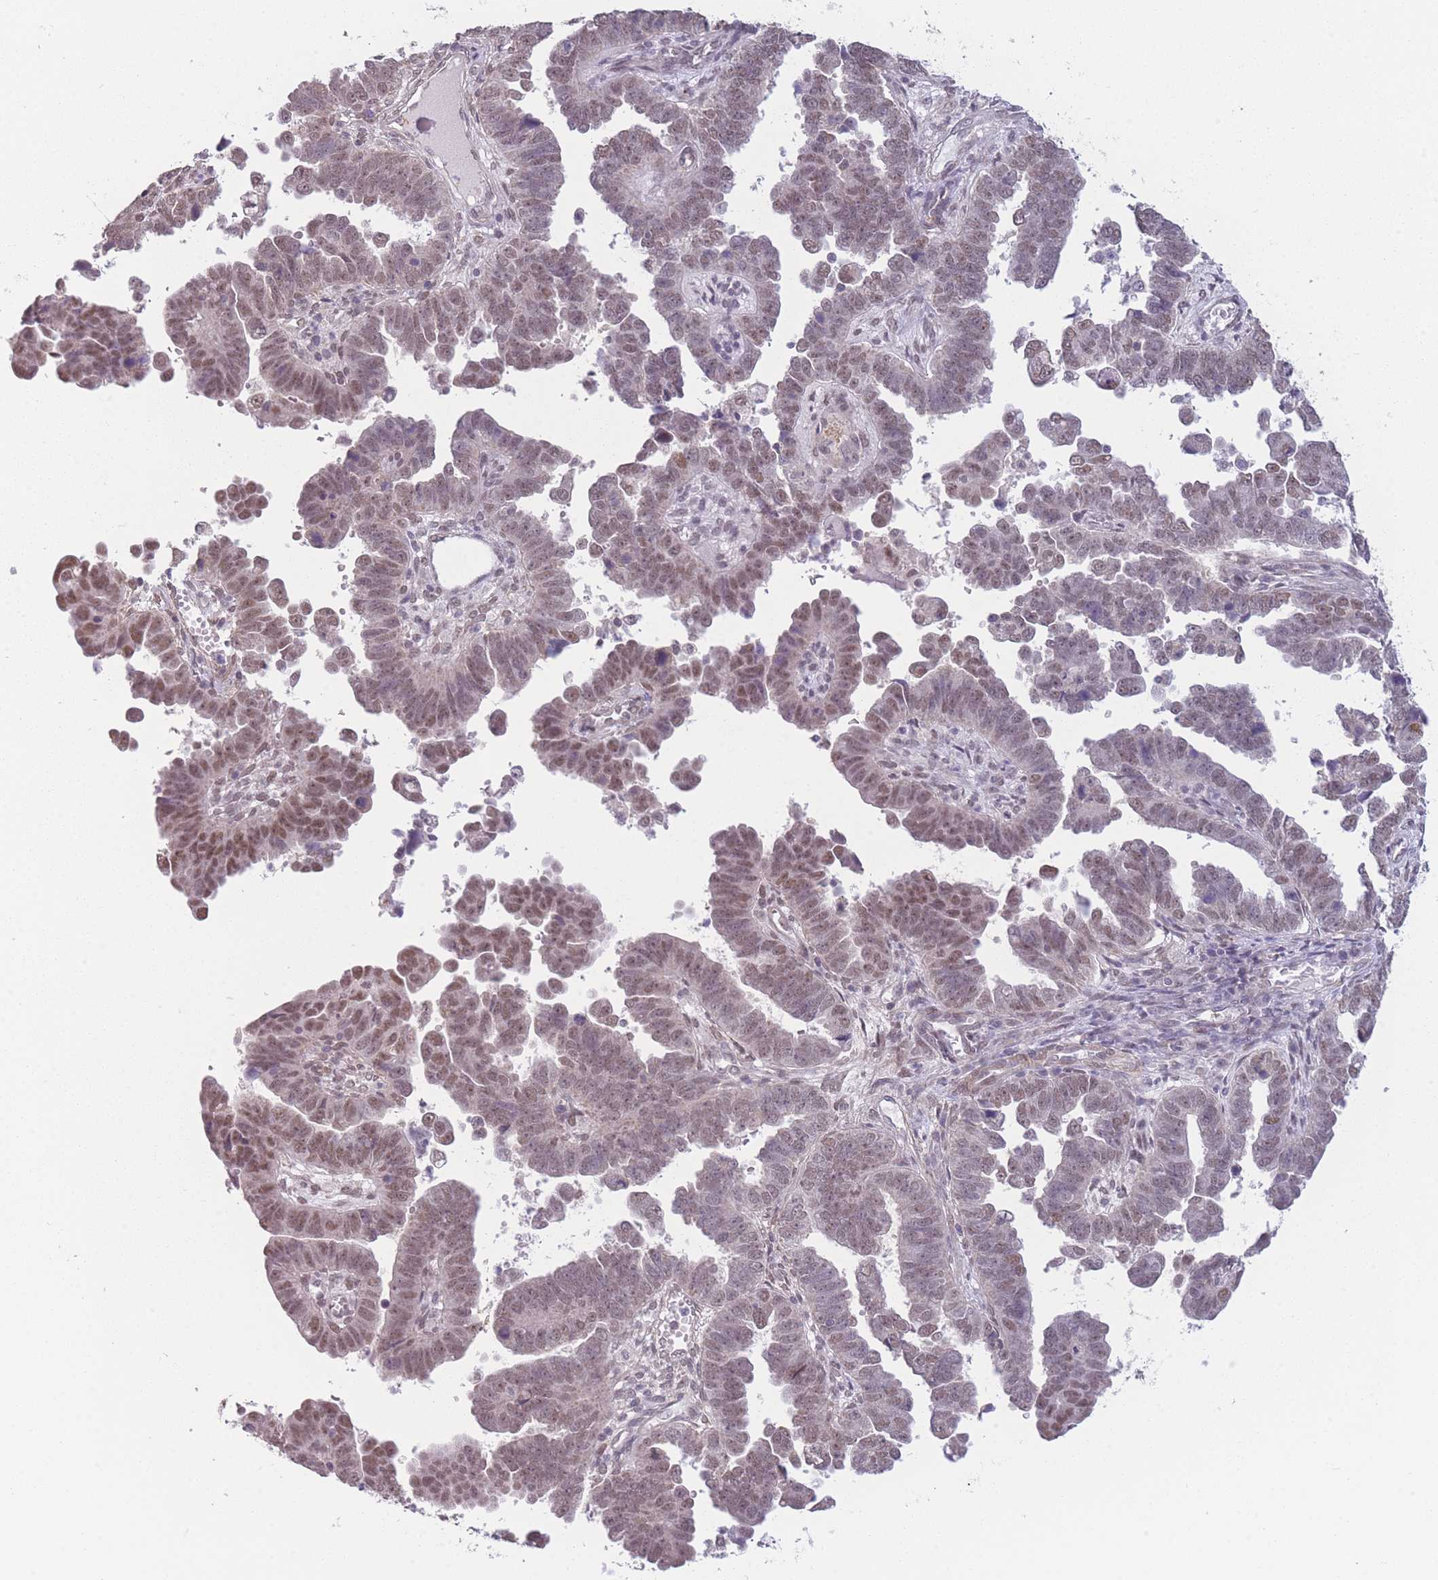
{"staining": {"intensity": "moderate", "quantity": ">75%", "location": "nuclear"}, "tissue": "endometrial cancer", "cell_type": "Tumor cells", "image_type": "cancer", "snomed": [{"axis": "morphology", "description": "Adenocarcinoma, NOS"}, {"axis": "topography", "description": "Endometrium"}], "caption": "This image shows IHC staining of endometrial cancer (adenocarcinoma), with medium moderate nuclear expression in about >75% of tumor cells.", "gene": "SIN3B", "patient": {"sex": "female", "age": 75}}